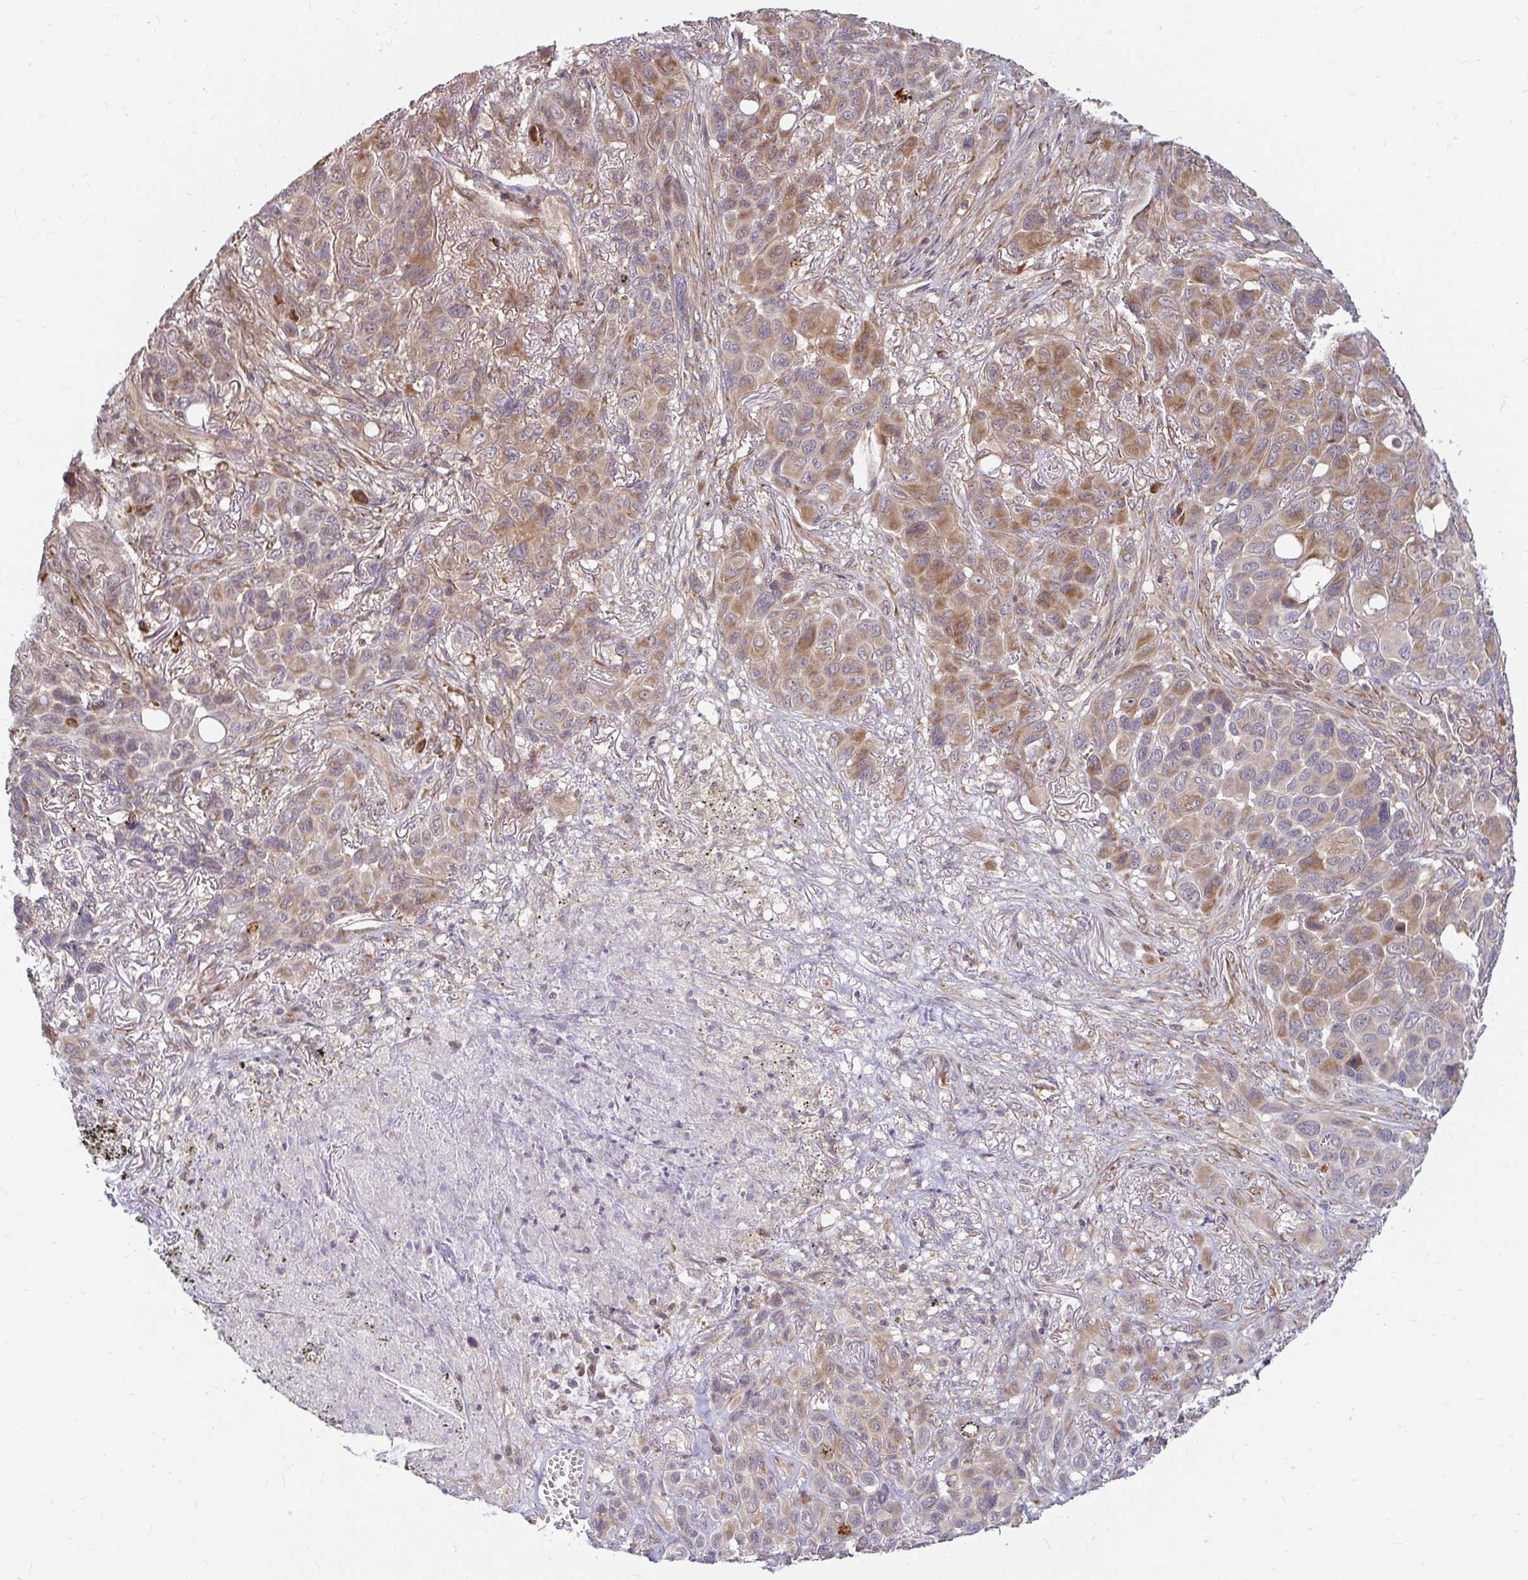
{"staining": {"intensity": "moderate", "quantity": "25%-75%", "location": "cytoplasmic/membranous"}, "tissue": "melanoma", "cell_type": "Tumor cells", "image_type": "cancer", "snomed": [{"axis": "morphology", "description": "Malignant melanoma, Metastatic site"}, {"axis": "topography", "description": "Lung"}], "caption": "Melanoma tissue demonstrates moderate cytoplasmic/membranous expression in approximately 25%-75% of tumor cells, visualized by immunohistochemistry. (Brightfield microscopy of DAB IHC at high magnification).", "gene": "CAST", "patient": {"sex": "male", "age": 48}}